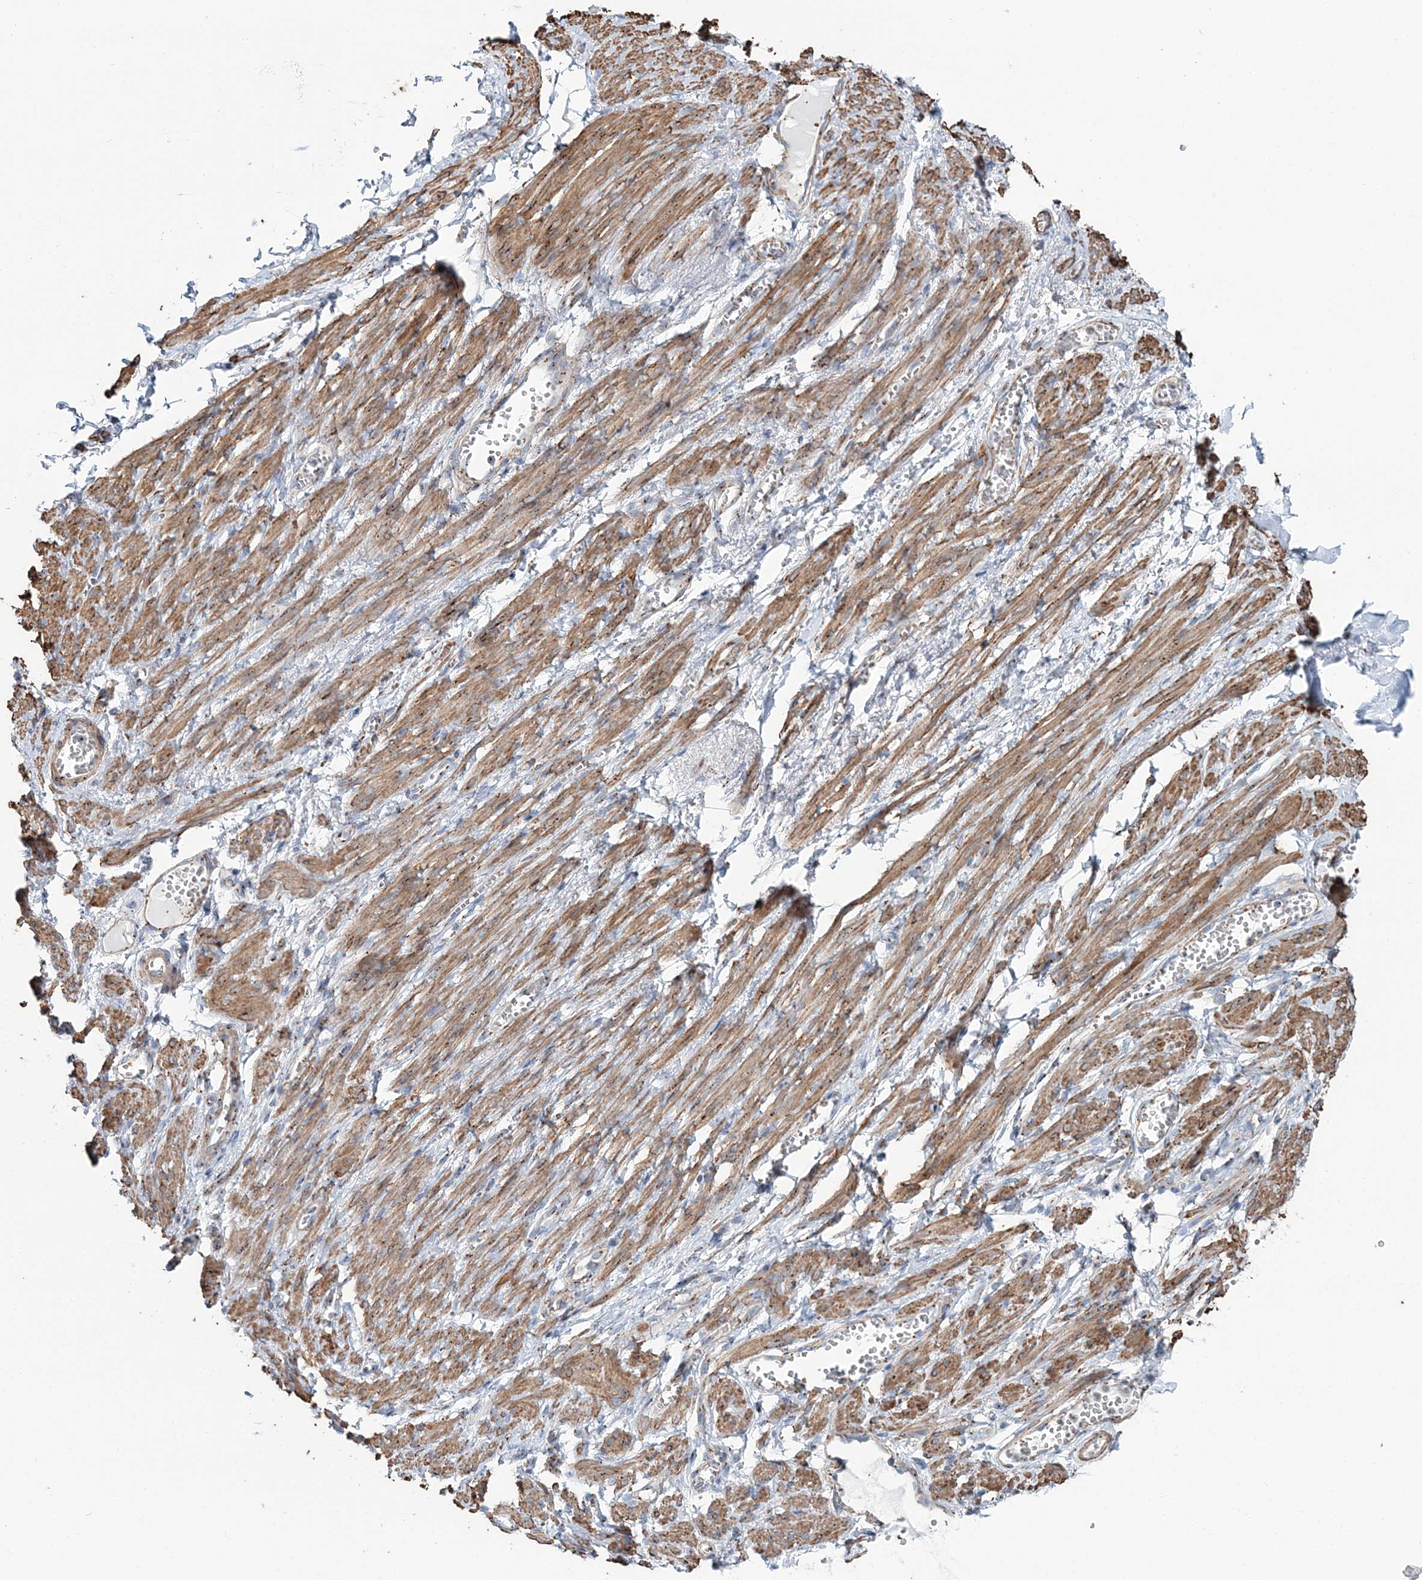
{"staining": {"intensity": "negative", "quantity": "none", "location": "none"}, "tissue": "adipose tissue", "cell_type": "Adipocytes", "image_type": "normal", "snomed": [{"axis": "morphology", "description": "Normal tissue, NOS"}, {"axis": "topography", "description": "Smooth muscle"}, {"axis": "topography", "description": "Peripheral nerve tissue"}], "caption": "There is no significant positivity in adipocytes of adipose tissue. (Immunohistochemistry, brightfield microscopy, high magnification).", "gene": "MAN1A2", "patient": {"sex": "female", "age": 39}}